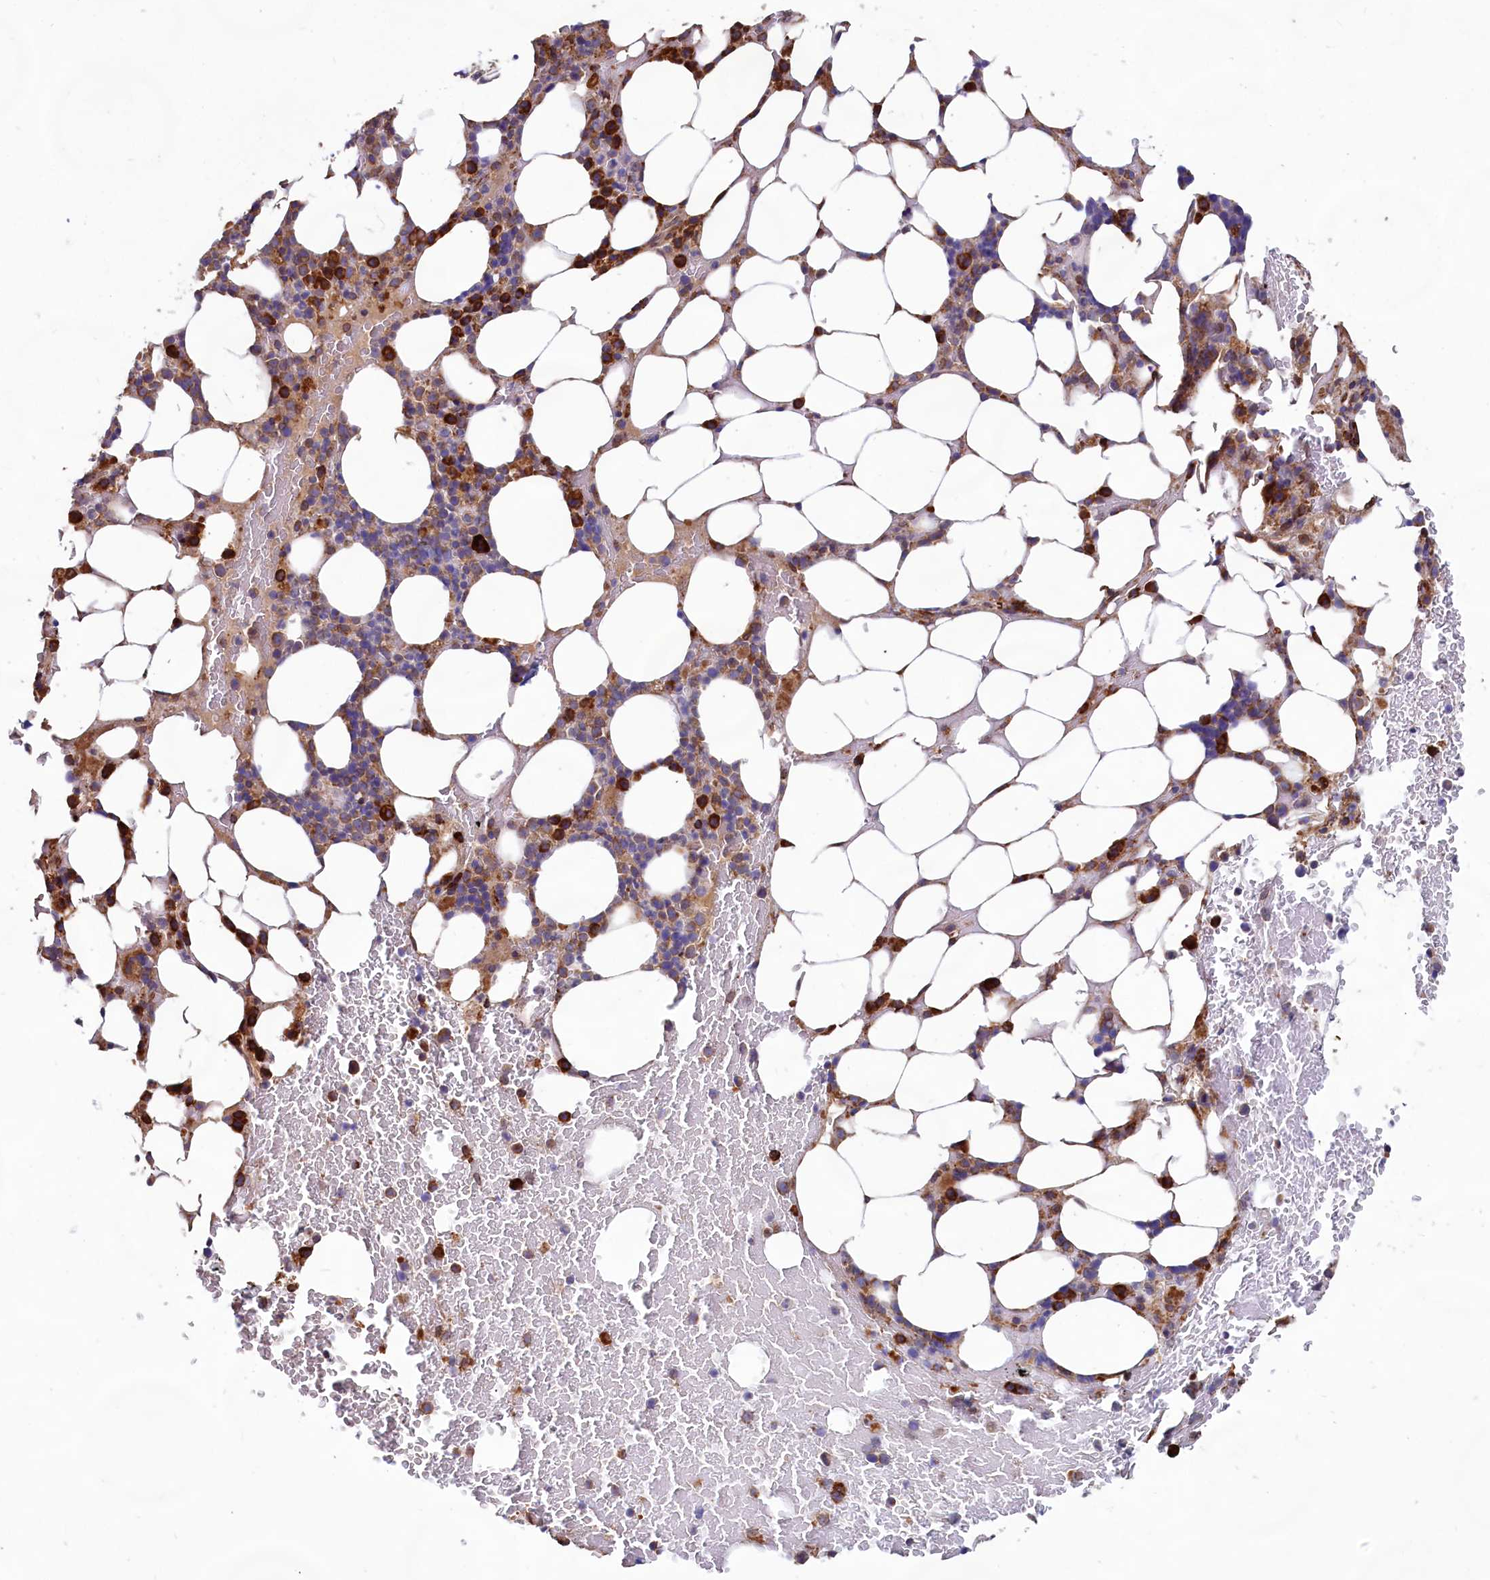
{"staining": {"intensity": "strong", "quantity": "25%-75%", "location": "cytoplasmic/membranous"}, "tissue": "bone marrow", "cell_type": "Hematopoietic cells", "image_type": "normal", "snomed": [{"axis": "morphology", "description": "Normal tissue, NOS"}, {"axis": "topography", "description": "Bone marrow"}], "caption": "Human bone marrow stained for a protein (brown) shows strong cytoplasmic/membranous positive positivity in about 25%-75% of hematopoietic cells.", "gene": "TBC1D19", "patient": {"sex": "male", "age": 78}}